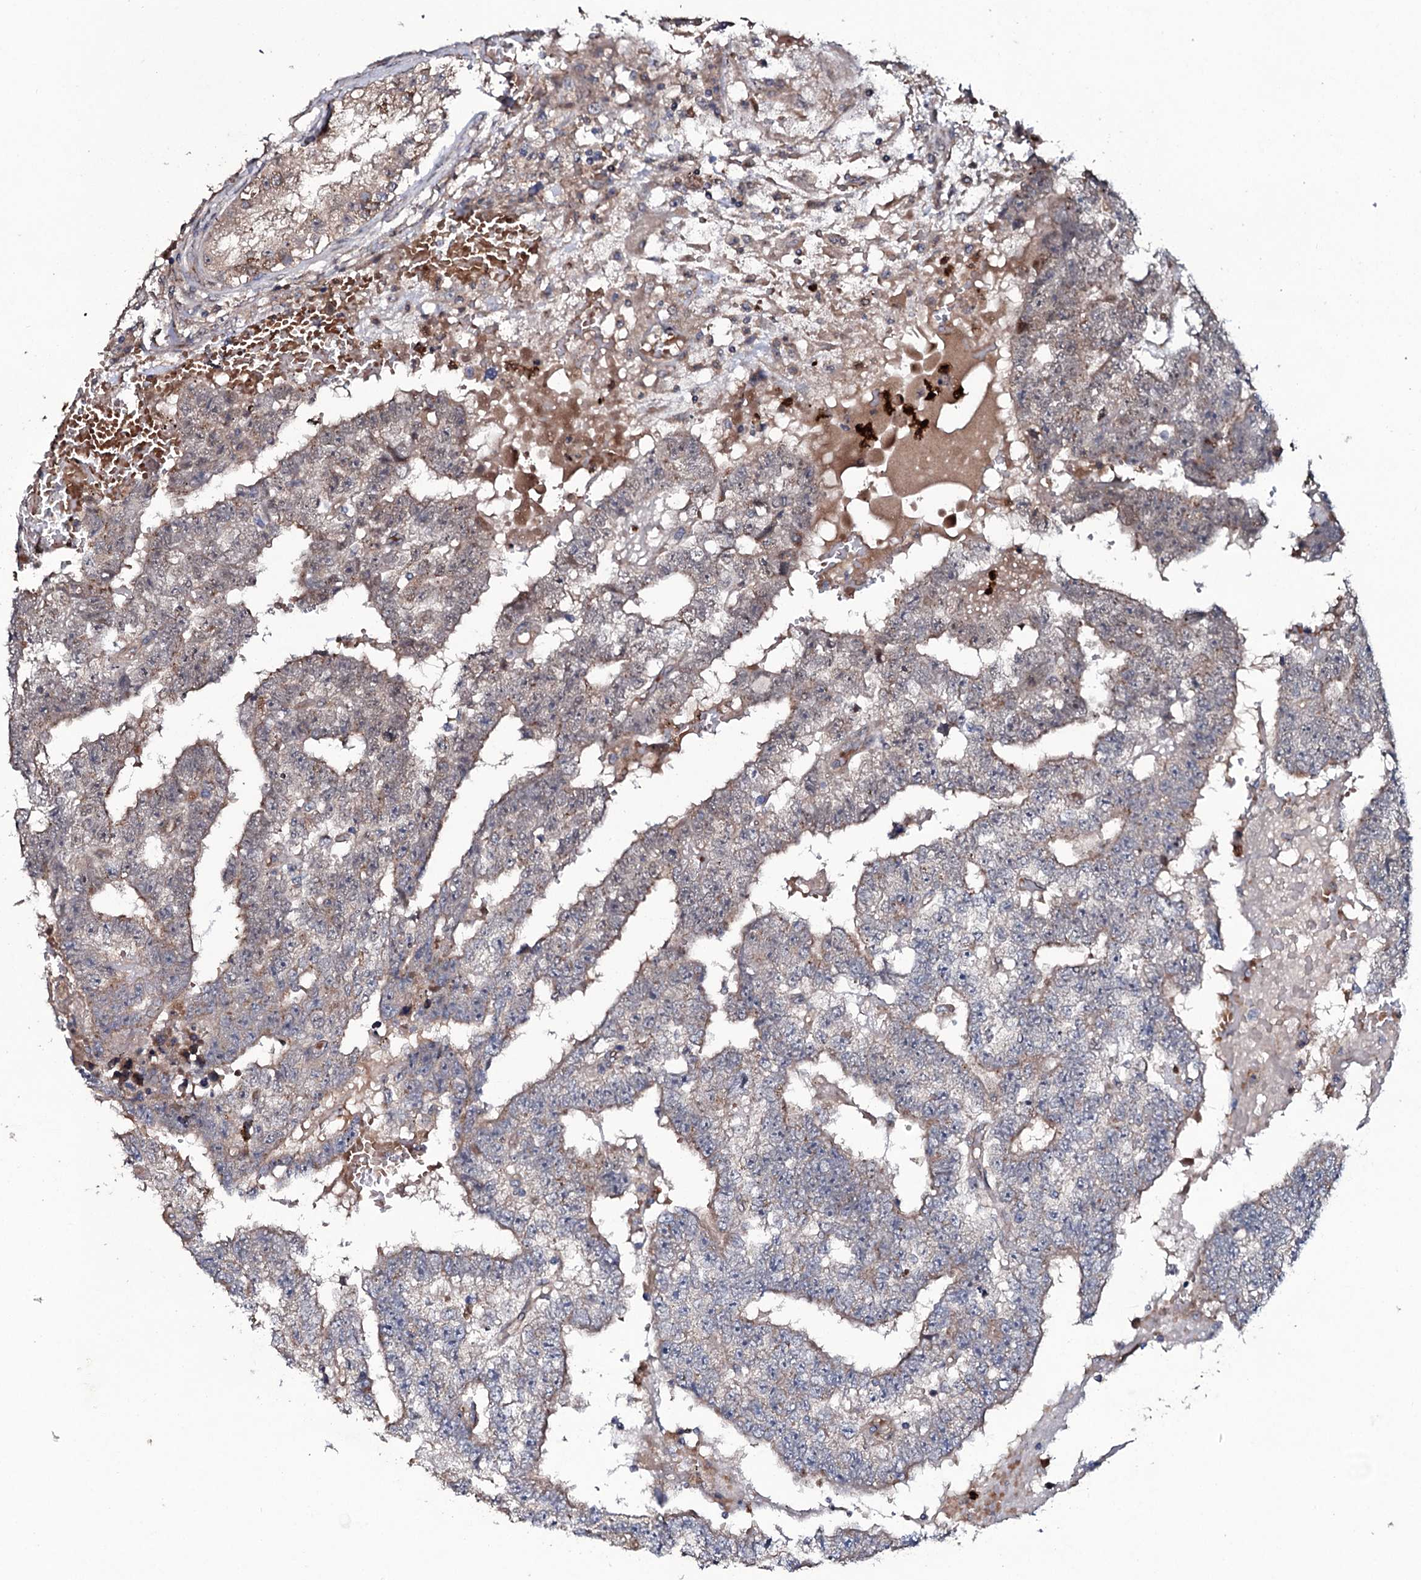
{"staining": {"intensity": "weak", "quantity": "<25%", "location": "cytoplasmic/membranous"}, "tissue": "testis cancer", "cell_type": "Tumor cells", "image_type": "cancer", "snomed": [{"axis": "morphology", "description": "Carcinoma, Embryonal, NOS"}, {"axis": "topography", "description": "Testis"}], "caption": "Testis embryonal carcinoma stained for a protein using IHC displays no positivity tumor cells.", "gene": "COG6", "patient": {"sex": "male", "age": 25}}